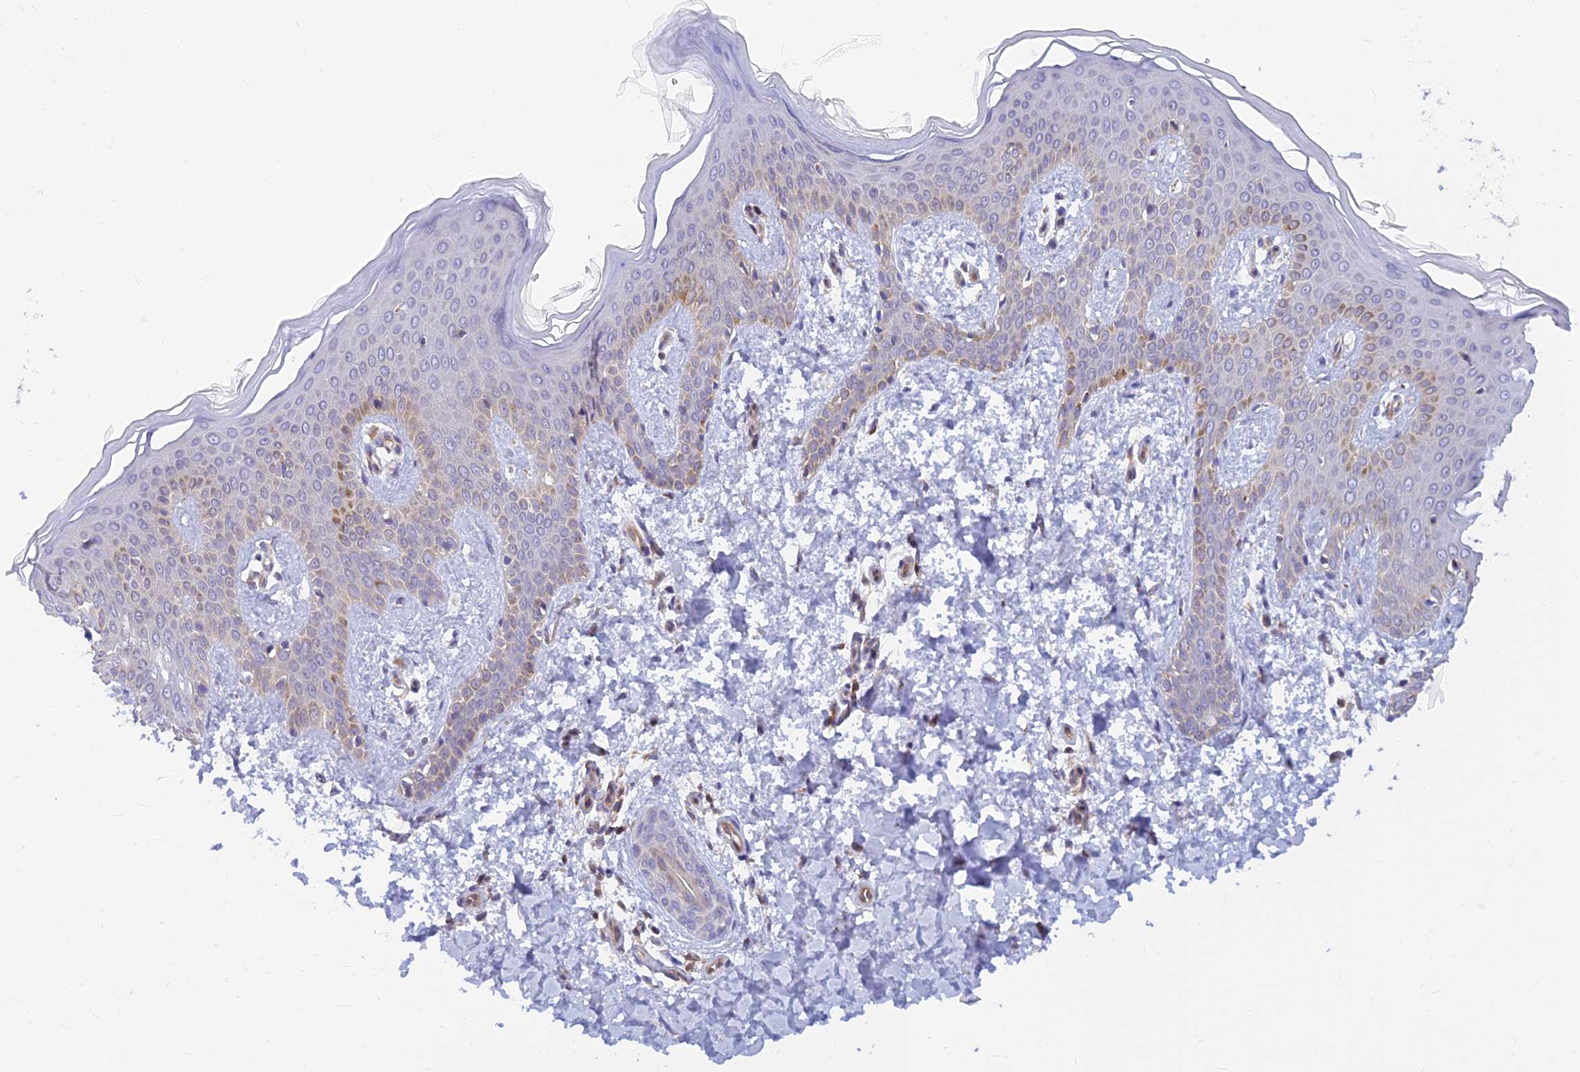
{"staining": {"intensity": "moderate", "quantity": ">75%", "location": "cytoplasmic/membranous"}, "tissue": "skin", "cell_type": "Fibroblasts", "image_type": "normal", "snomed": [{"axis": "morphology", "description": "Normal tissue, NOS"}, {"axis": "topography", "description": "Skin"}], "caption": "The immunohistochemical stain shows moderate cytoplasmic/membranous positivity in fibroblasts of unremarkable skin.", "gene": "LYSMD2", "patient": {"sex": "male", "age": 36}}